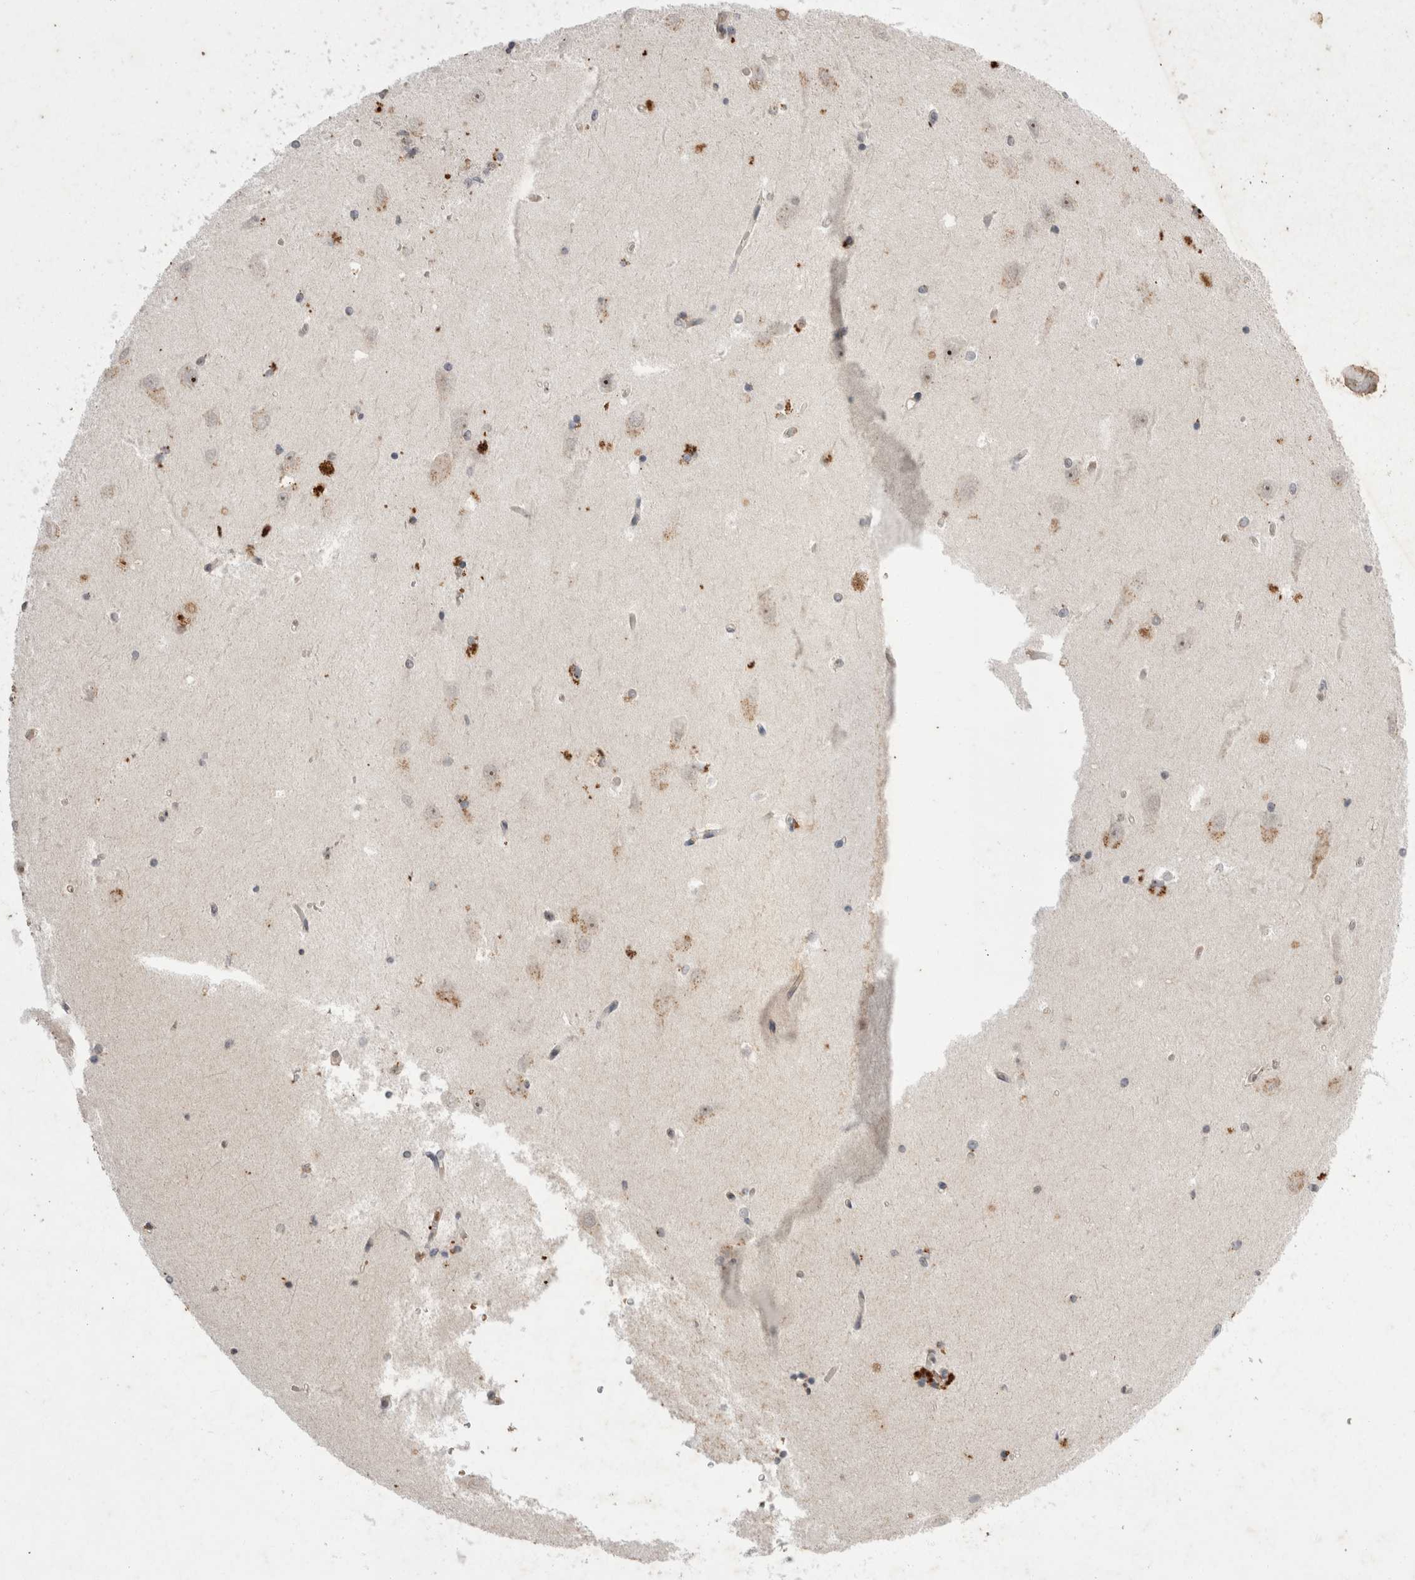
{"staining": {"intensity": "moderate", "quantity": "<25%", "location": "cytoplasmic/membranous"}, "tissue": "hippocampus", "cell_type": "Glial cells", "image_type": "normal", "snomed": [{"axis": "morphology", "description": "Normal tissue, NOS"}, {"axis": "topography", "description": "Hippocampus"}], "caption": "Glial cells exhibit low levels of moderate cytoplasmic/membranous staining in about <25% of cells in normal hippocampus. Immunohistochemistry stains the protein in brown and the nuclei are stained blue.", "gene": "STK11", "patient": {"sex": "male", "age": 45}}